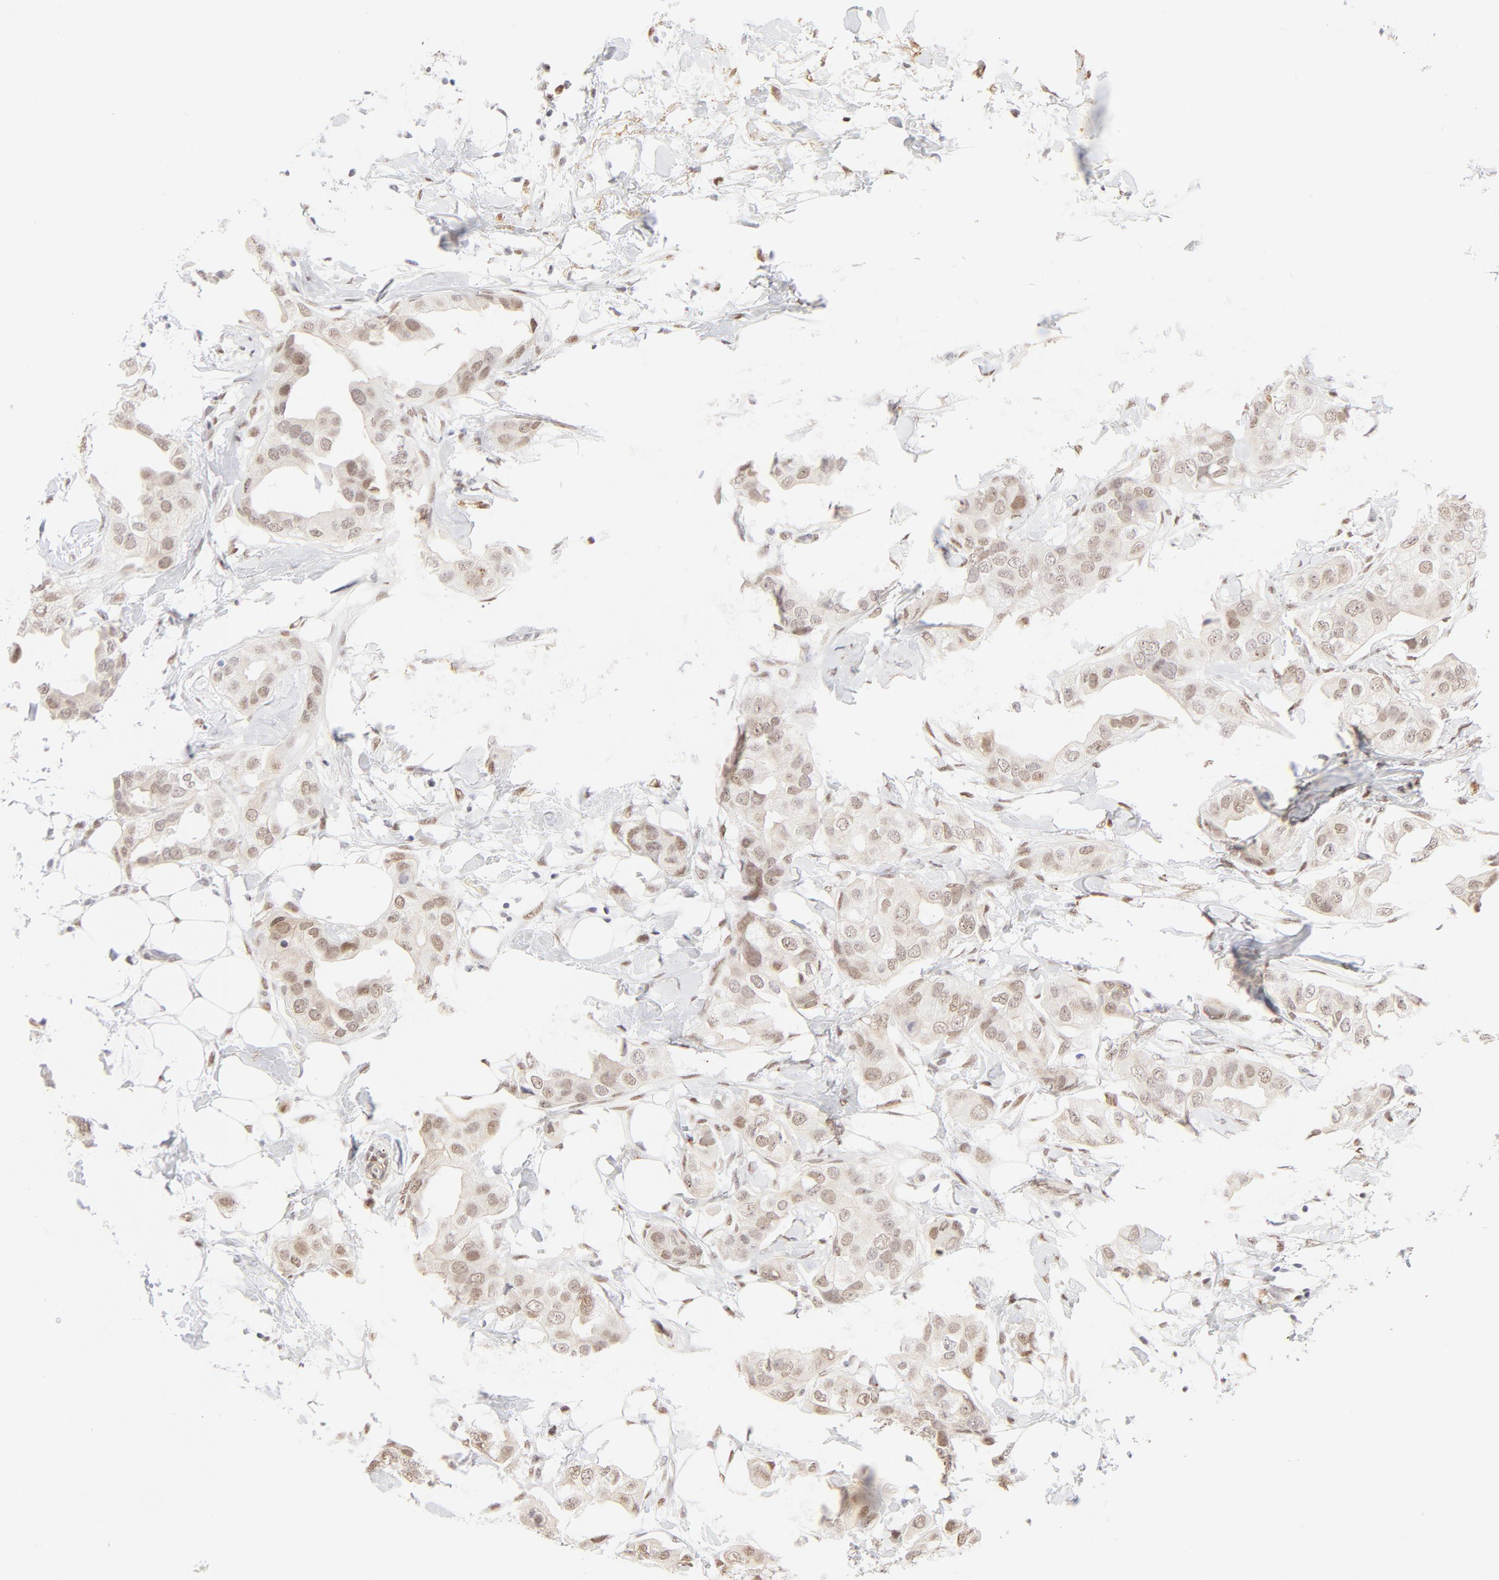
{"staining": {"intensity": "weak", "quantity": "25%-75%", "location": "nuclear"}, "tissue": "breast cancer", "cell_type": "Tumor cells", "image_type": "cancer", "snomed": [{"axis": "morphology", "description": "Duct carcinoma"}, {"axis": "topography", "description": "Breast"}], "caption": "Tumor cells display low levels of weak nuclear expression in about 25%-75% of cells in invasive ductal carcinoma (breast).", "gene": "PBX1", "patient": {"sex": "female", "age": 40}}